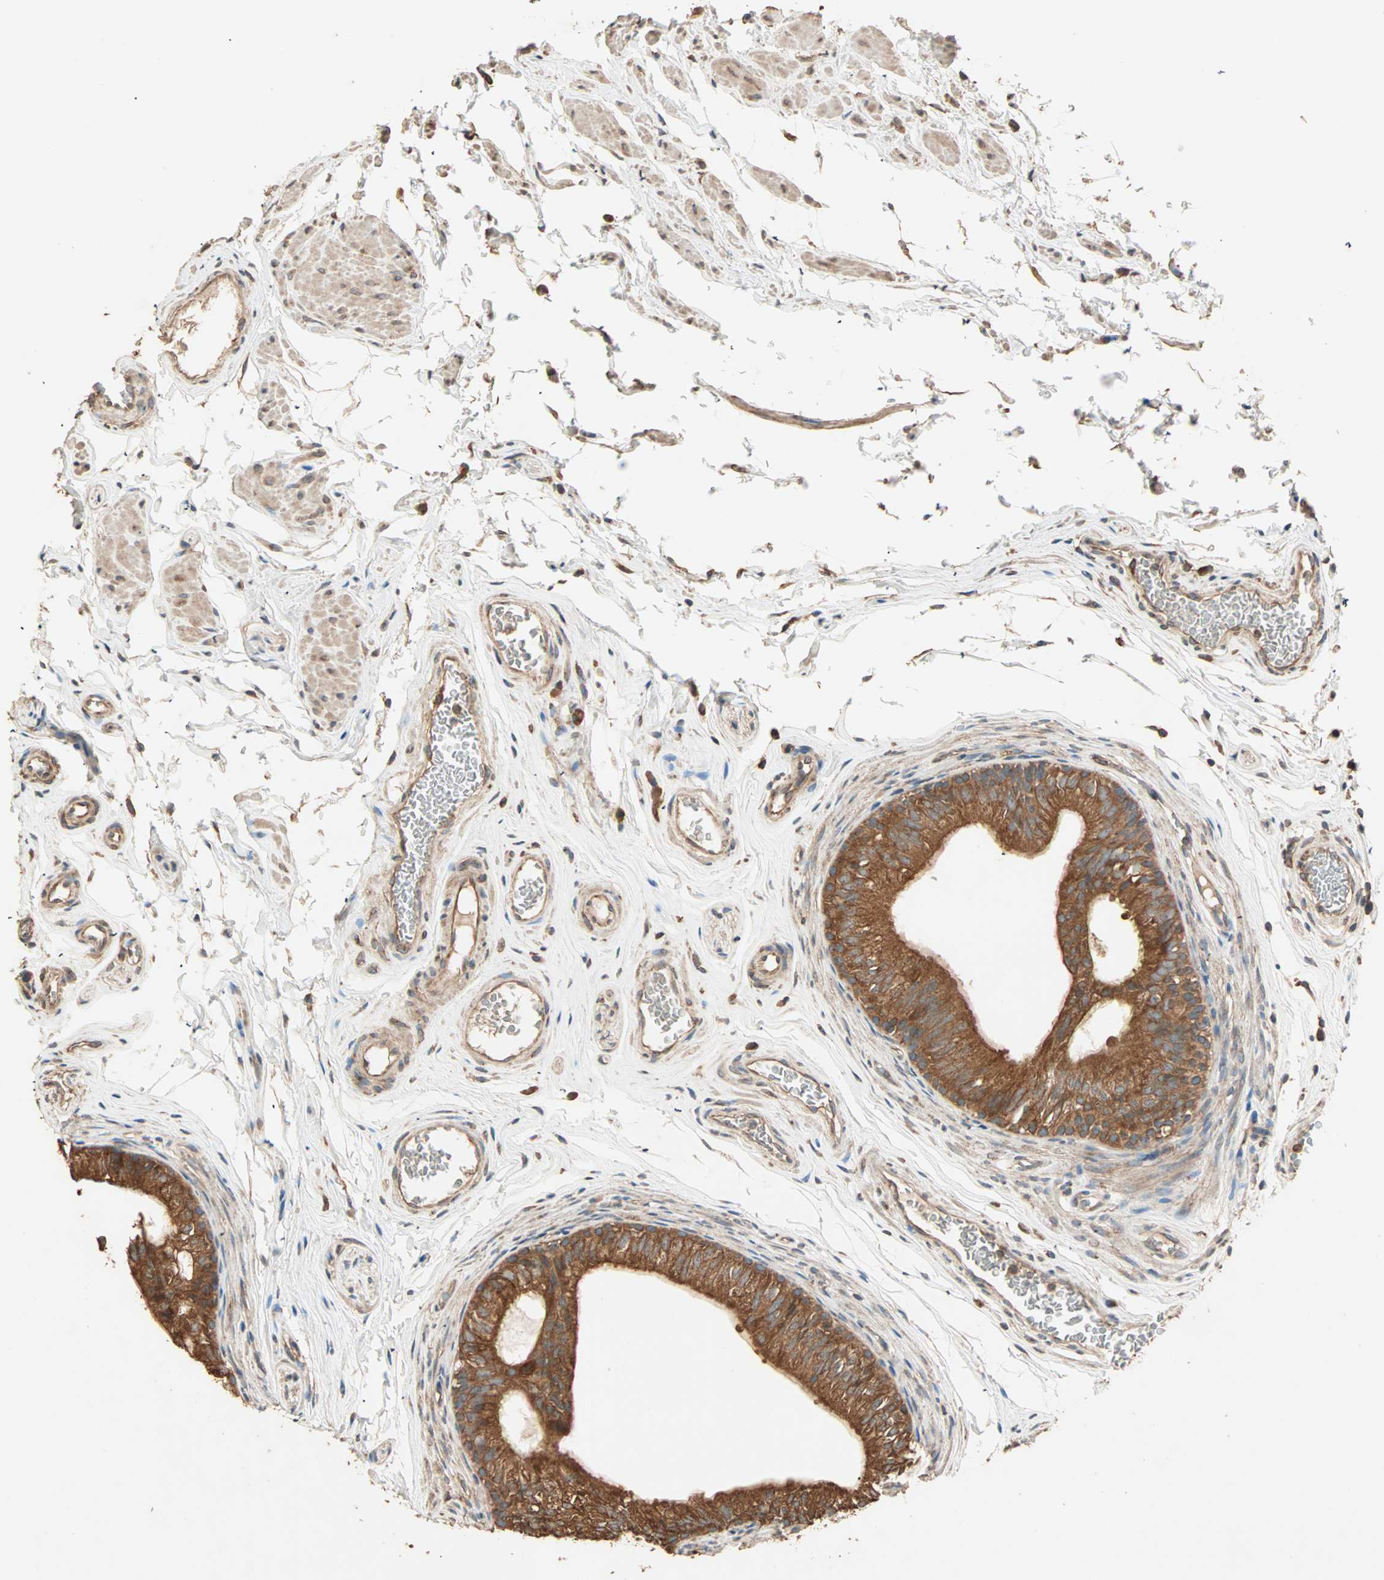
{"staining": {"intensity": "strong", "quantity": ">75%", "location": "cytoplasmic/membranous"}, "tissue": "epididymis", "cell_type": "Glandular cells", "image_type": "normal", "snomed": [{"axis": "morphology", "description": "Normal tissue, NOS"}, {"axis": "topography", "description": "Testis"}, {"axis": "topography", "description": "Epididymis"}], "caption": "Epididymis stained with a brown dye shows strong cytoplasmic/membranous positive staining in approximately >75% of glandular cells.", "gene": "EIF4G2", "patient": {"sex": "male", "age": 36}}